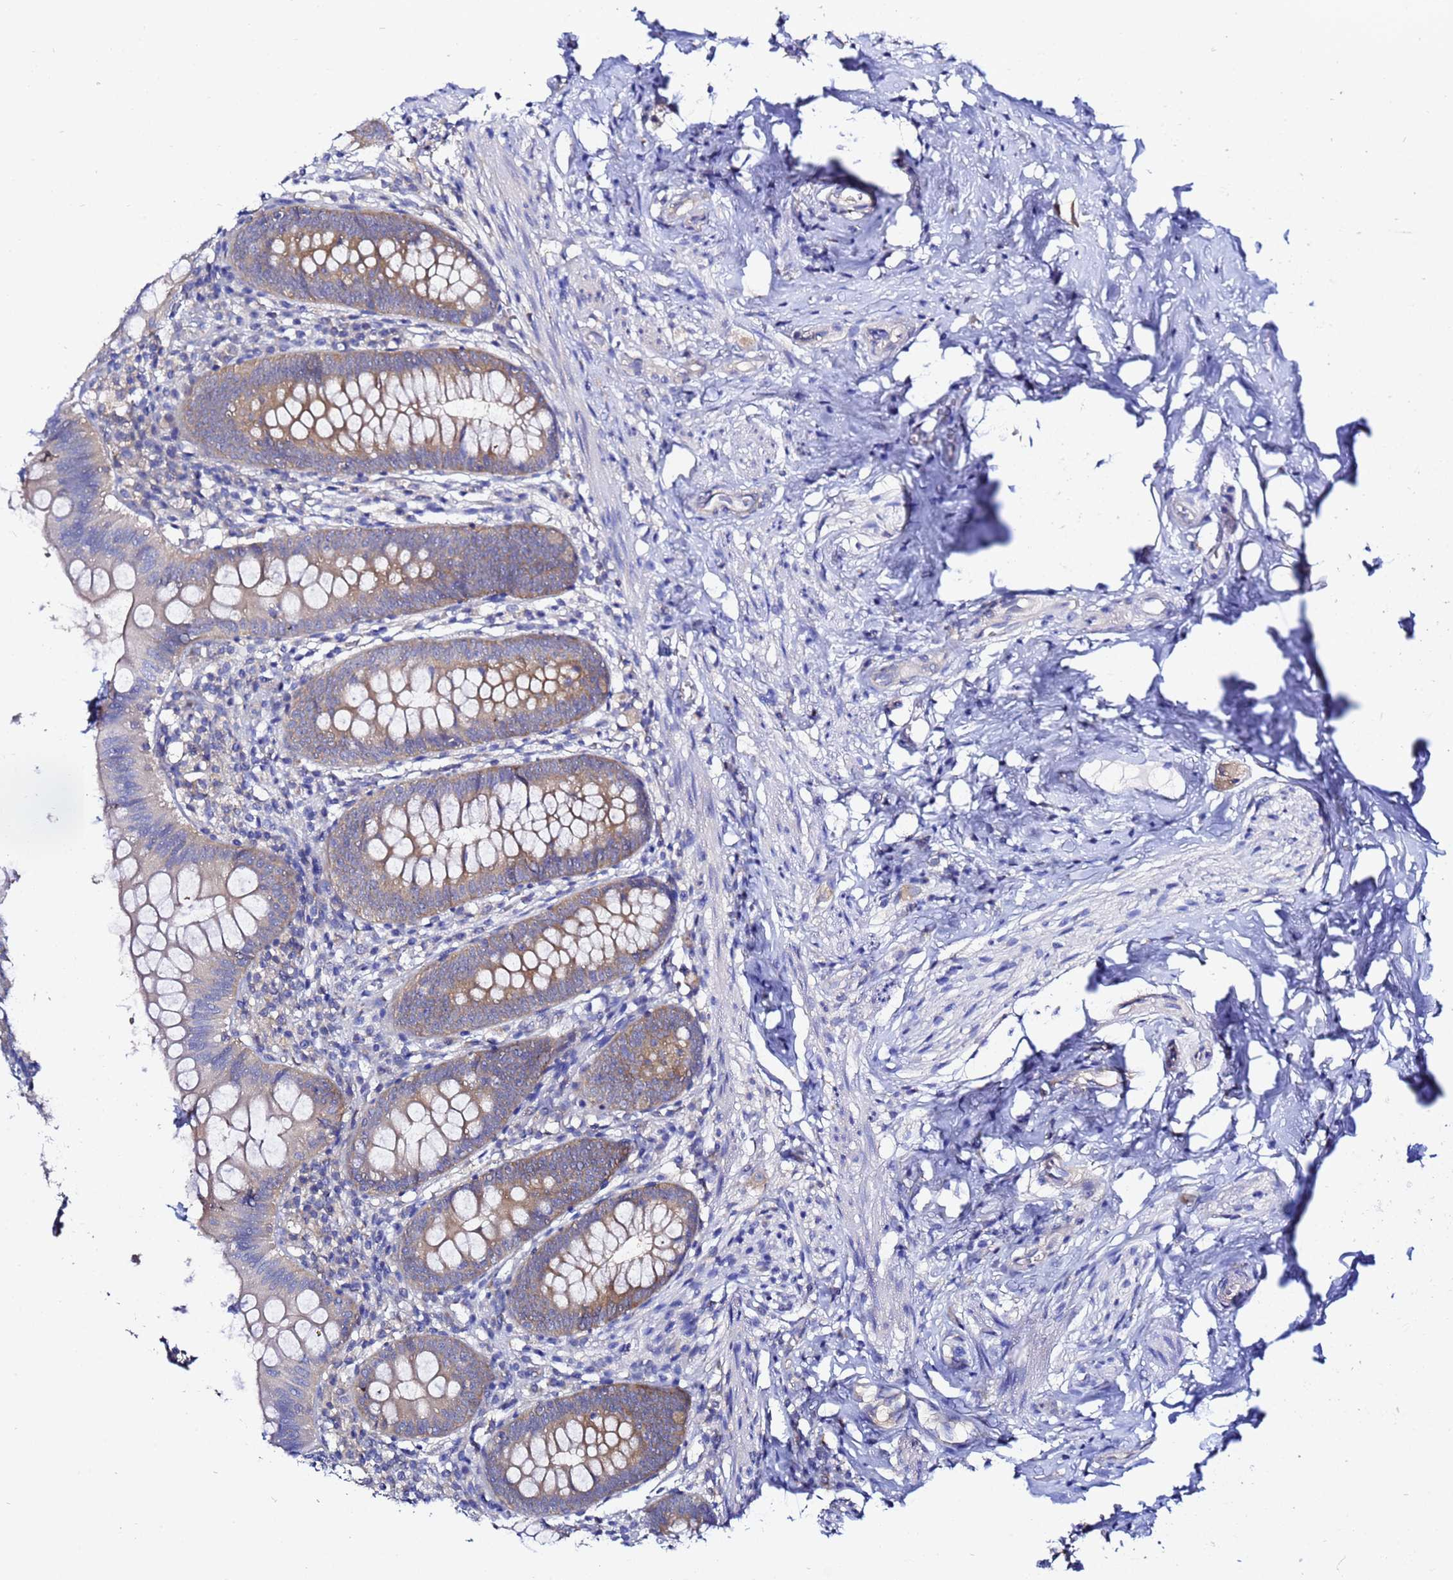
{"staining": {"intensity": "moderate", "quantity": ">75%", "location": "cytoplasmic/membranous"}, "tissue": "appendix", "cell_type": "Glandular cells", "image_type": "normal", "snomed": [{"axis": "morphology", "description": "Normal tissue, NOS"}, {"axis": "topography", "description": "Appendix"}], "caption": "IHC (DAB) staining of benign human appendix demonstrates moderate cytoplasmic/membranous protein positivity in approximately >75% of glandular cells. (DAB IHC with brightfield microscopy, high magnification).", "gene": "LENG1", "patient": {"sex": "female", "age": 51}}